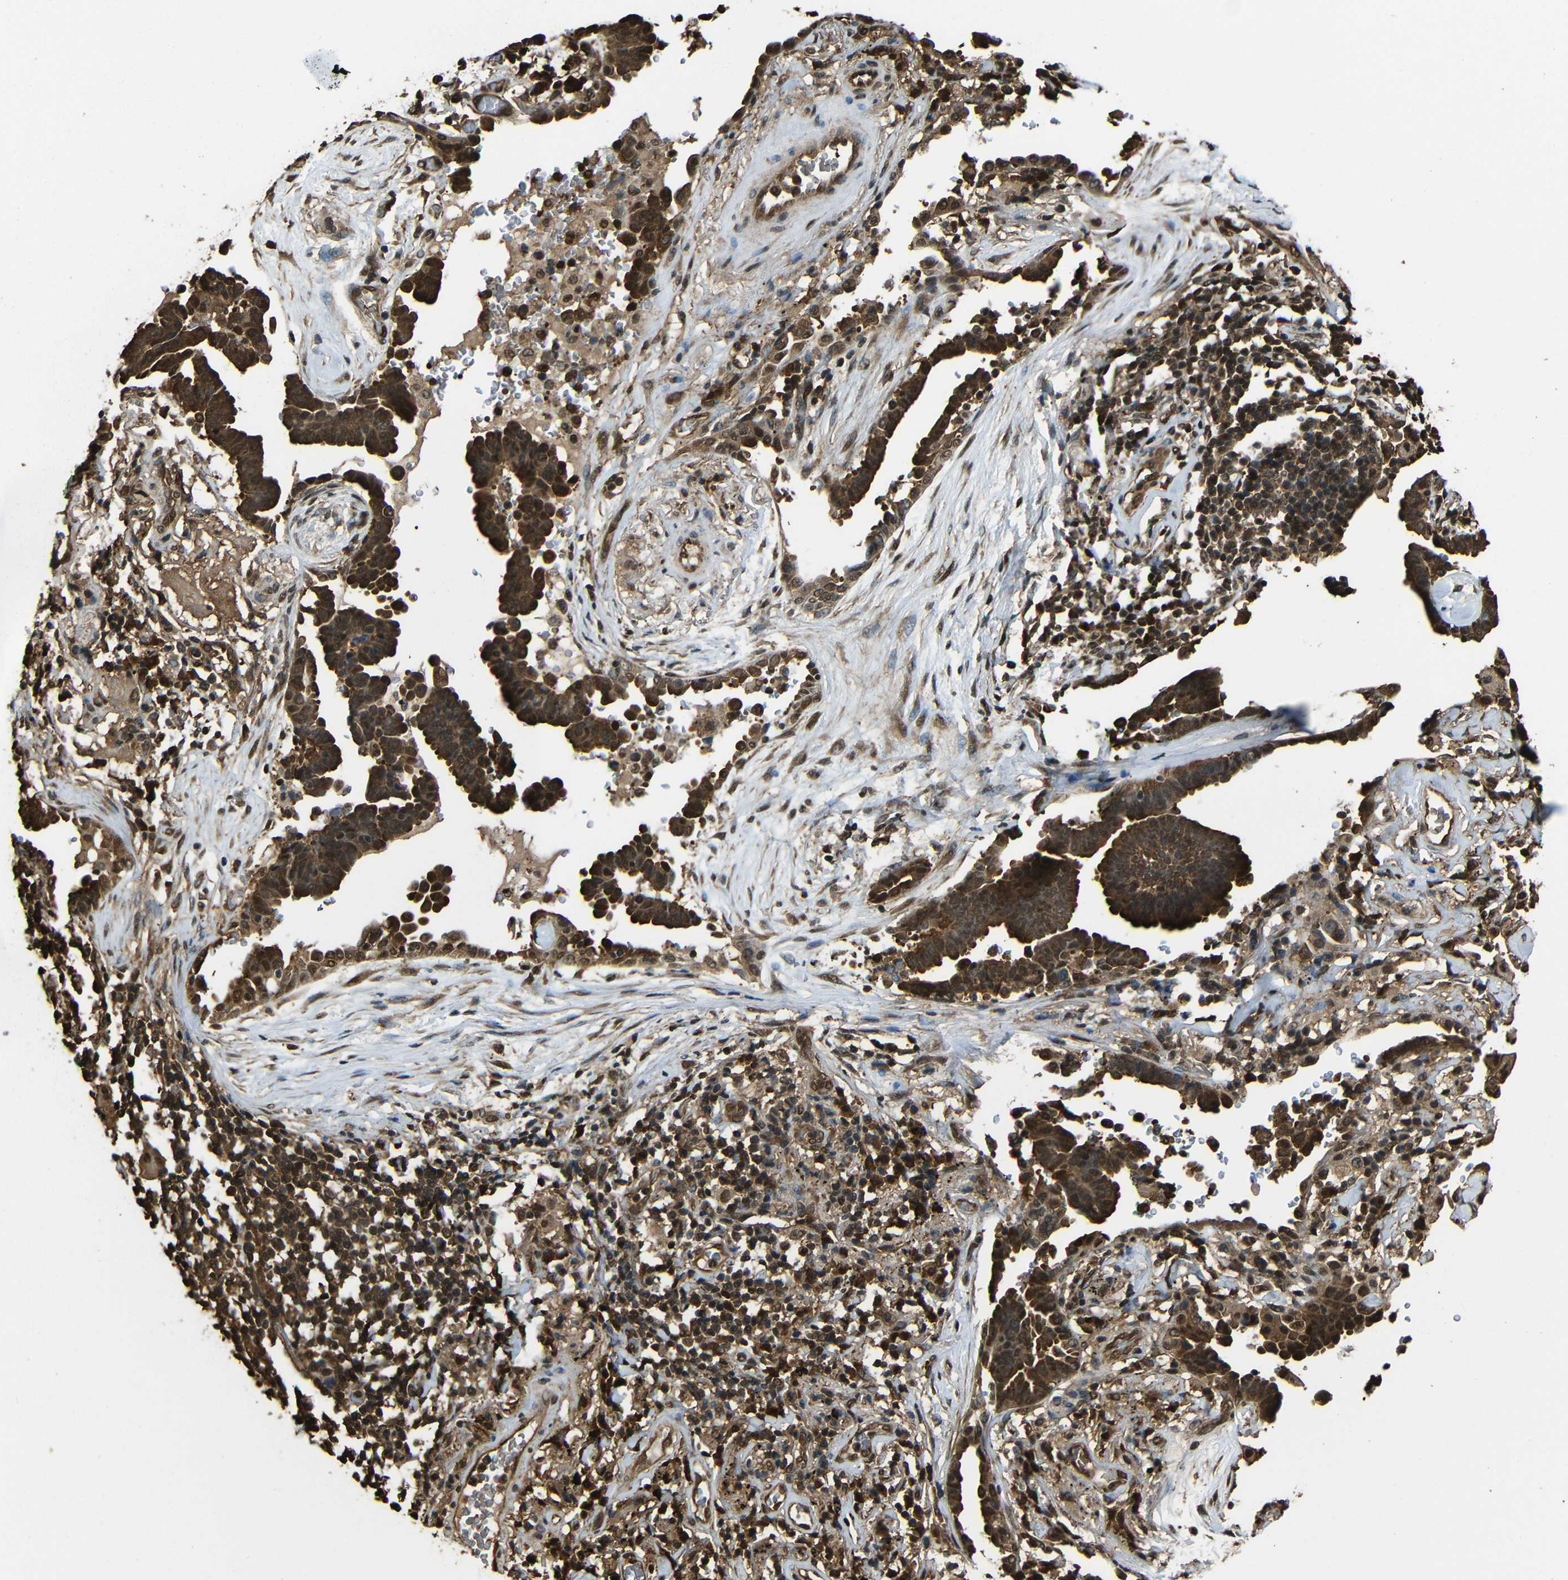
{"staining": {"intensity": "strong", "quantity": ">75%", "location": "cytoplasmic/membranous,nuclear"}, "tissue": "lung cancer", "cell_type": "Tumor cells", "image_type": "cancer", "snomed": [{"axis": "morphology", "description": "Adenocarcinoma, NOS"}, {"axis": "topography", "description": "Lung"}], "caption": "Immunohistochemistry (IHC) of human lung cancer demonstrates high levels of strong cytoplasmic/membranous and nuclear positivity in approximately >75% of tumor cells.", "gene": "VCP", "patient": {"sex": "female", "age": 64}}